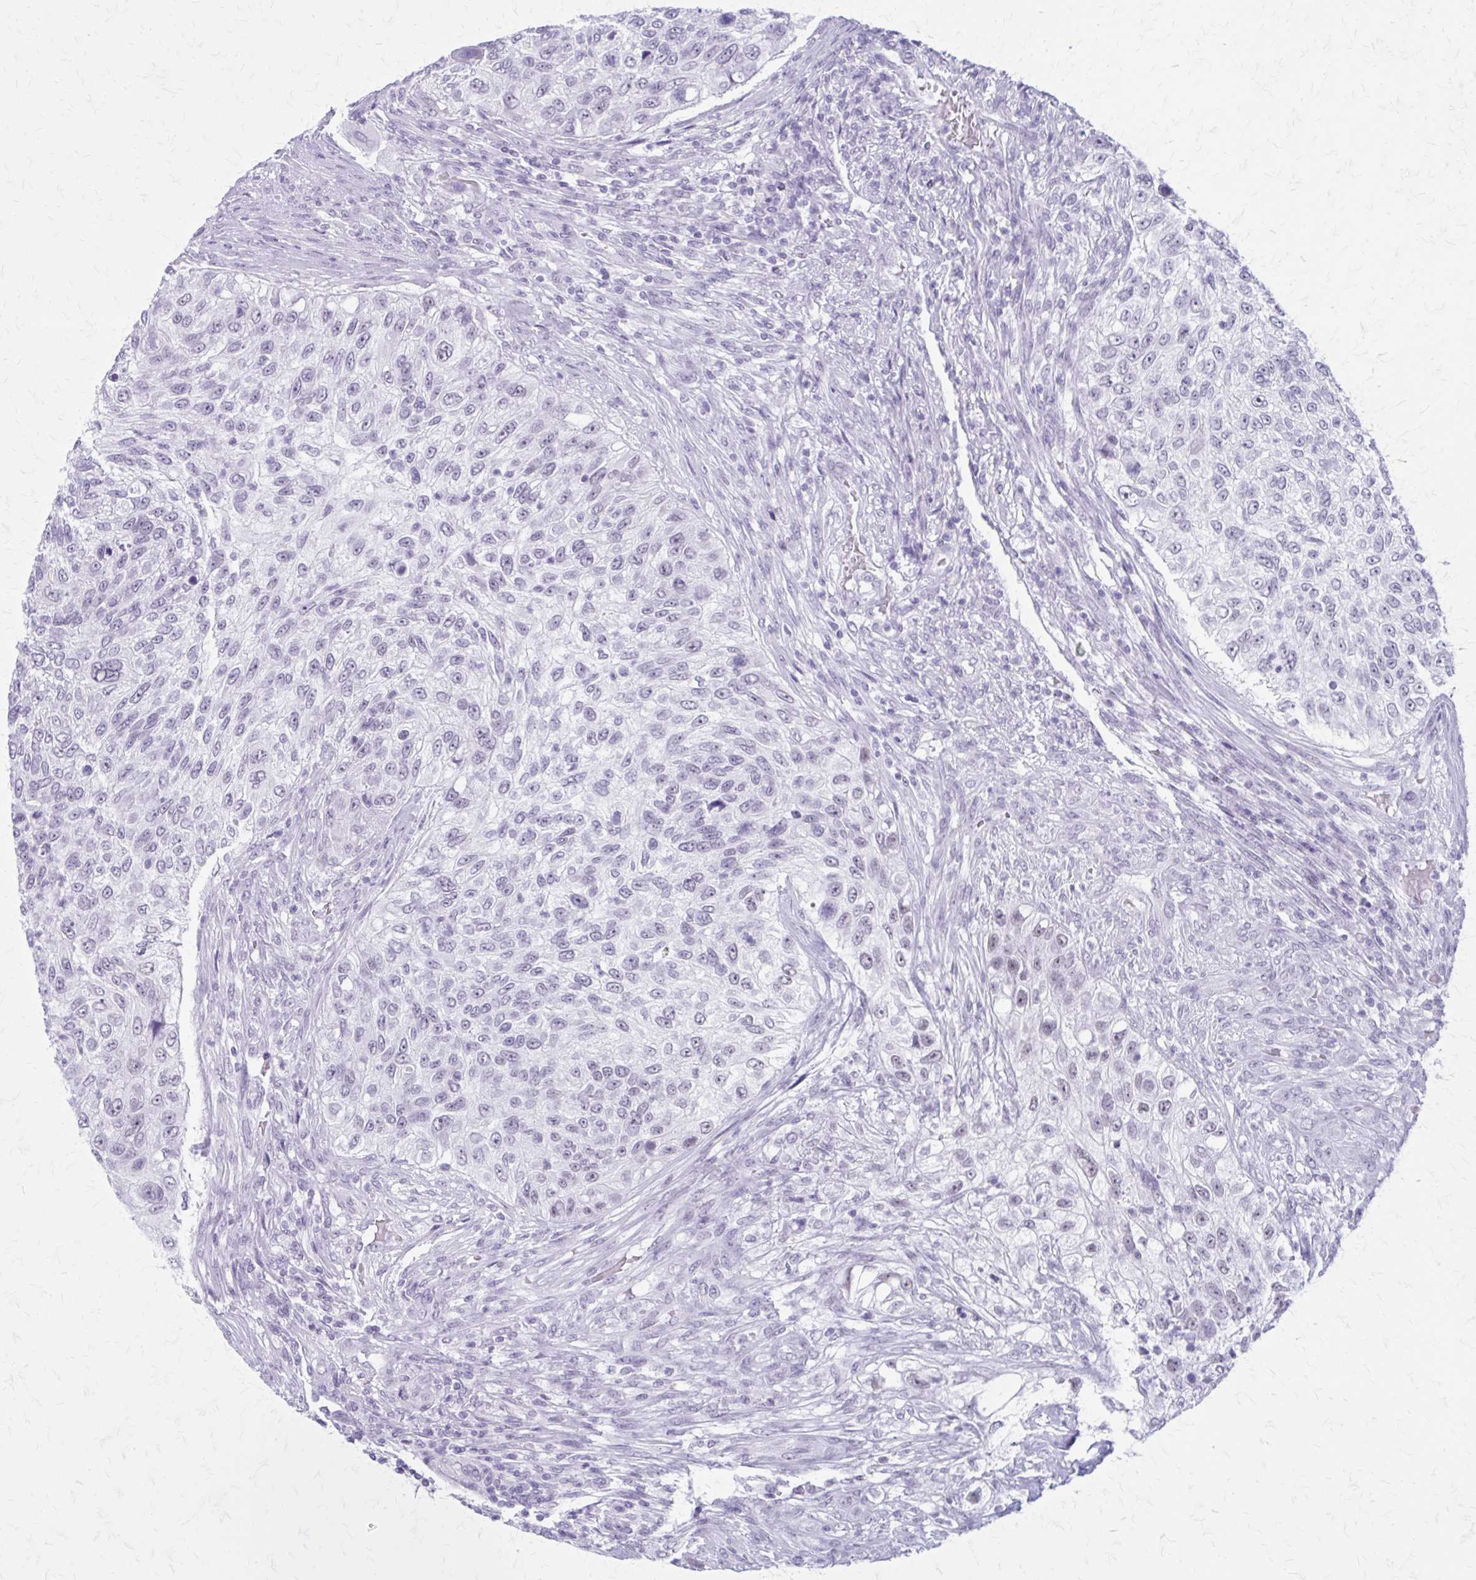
{"staining": {"intensity": "negative", "quantity": "none", "location": "none"}, "tissue": "urothelial cancer", "cell_type": "Tumor cells", "image_type": "cancer", "snomed": [{"axis": "morphology", "description": "Urothelial carcinoma, High grade"}, {"axis": "topography", "description": "Urinary bladder"}], "caption": "An immunohistochemistry image of urothelial carcinoma (high-grade) is shown. There is no staining in tumor cells of urothelial carcinoma (high-grade). The staining is performed using DAB brown chromogen with nuclei counter-stained in using hematoxylin.", "gene": "GAD1", "patient": {"sex": "female", "age": 60}}